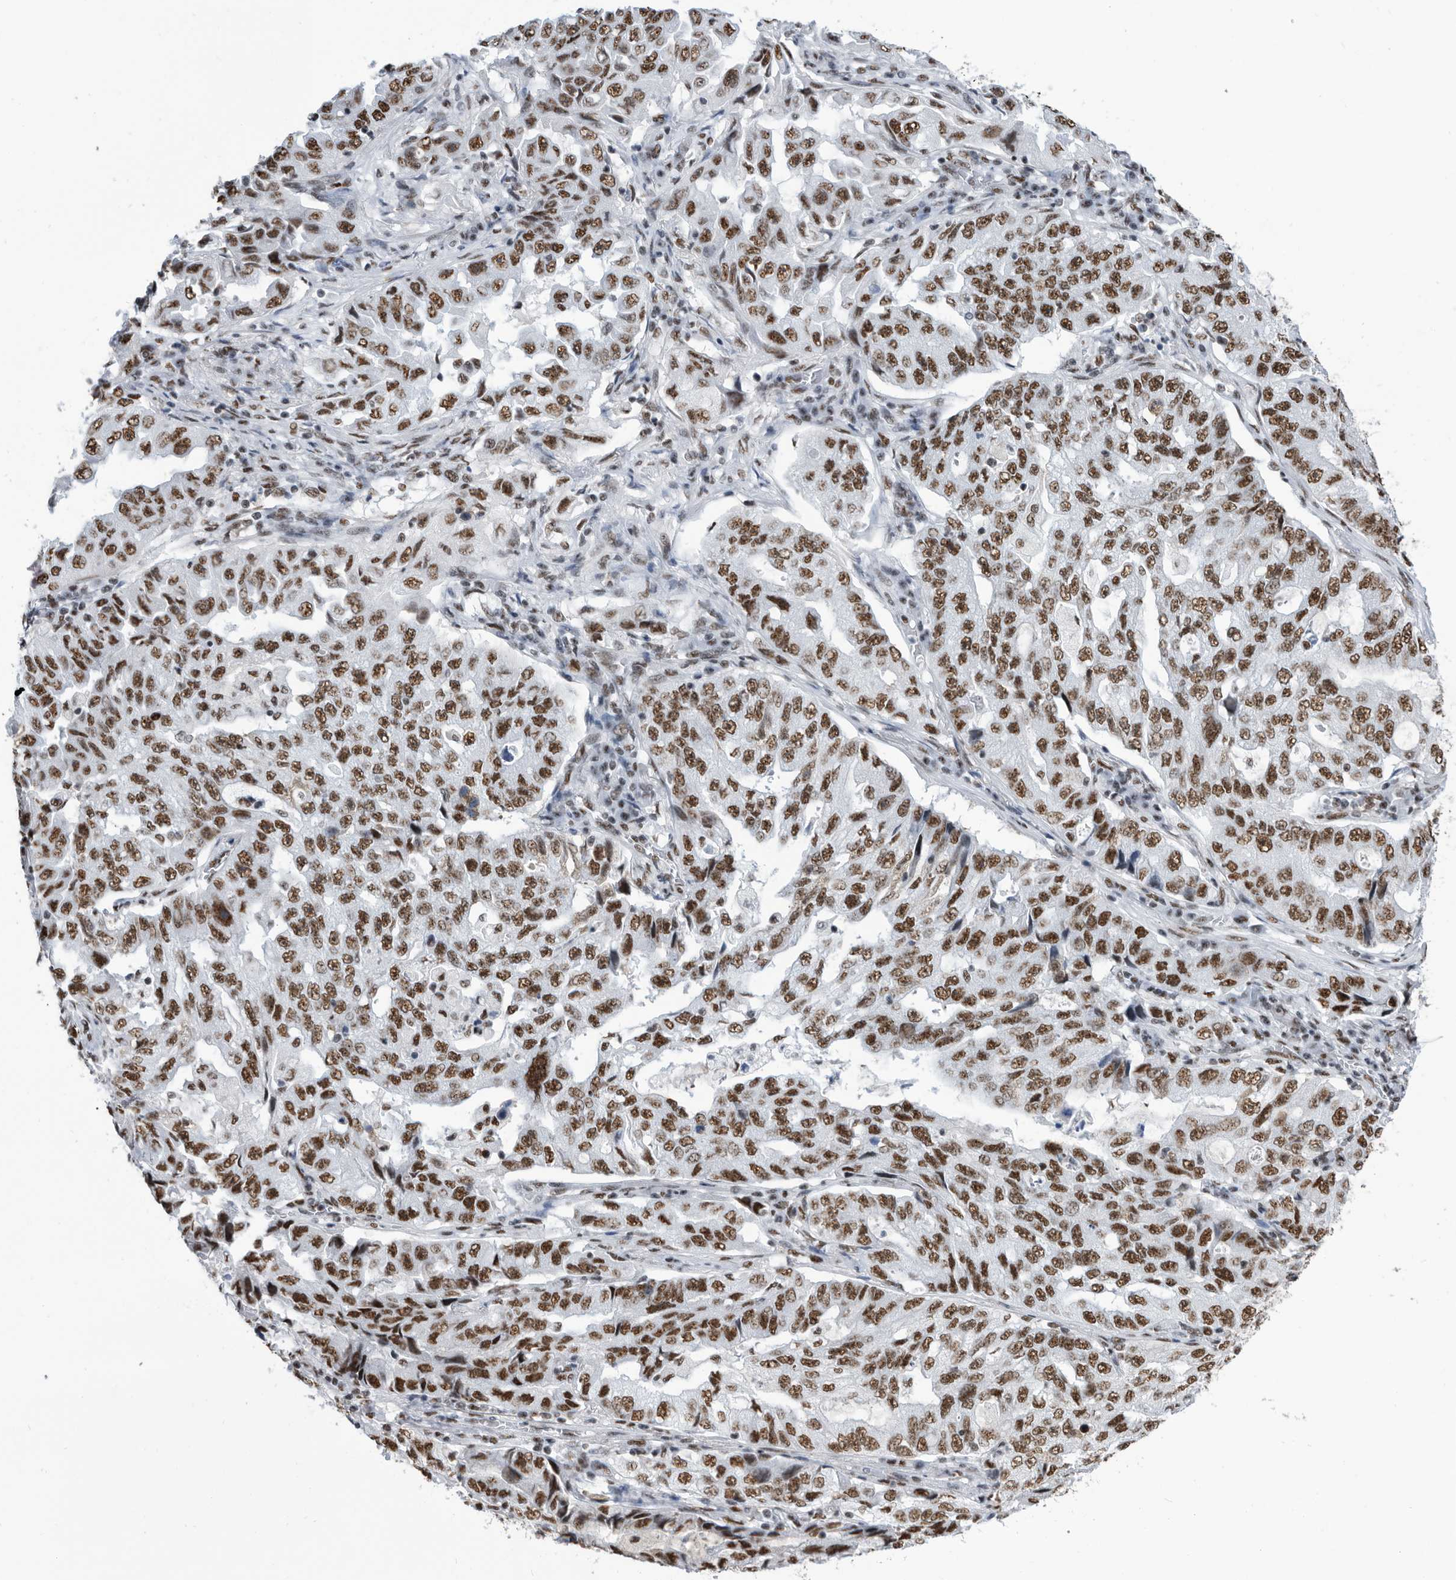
{"staining": {"intensity": "strong", "quantity": ">75%", "location": "nuclear"}, "tissue": "lung cancer", "cell_type": "Tumor cells", "image_type": "cancer", "snomed": [{"axis": "morphology", "description": "Adenocarcinoma, NOS"}, {"axis": "topography", "description": "Lung"}], "caption": "Strong nuclear positivity for a protein is appreciated in approximately >75% of tumor cells of lung cancer (adenocarcinoma) using IHC.", "gene": "SF3A1", "patient": {"sex": "female", "age": 51}}